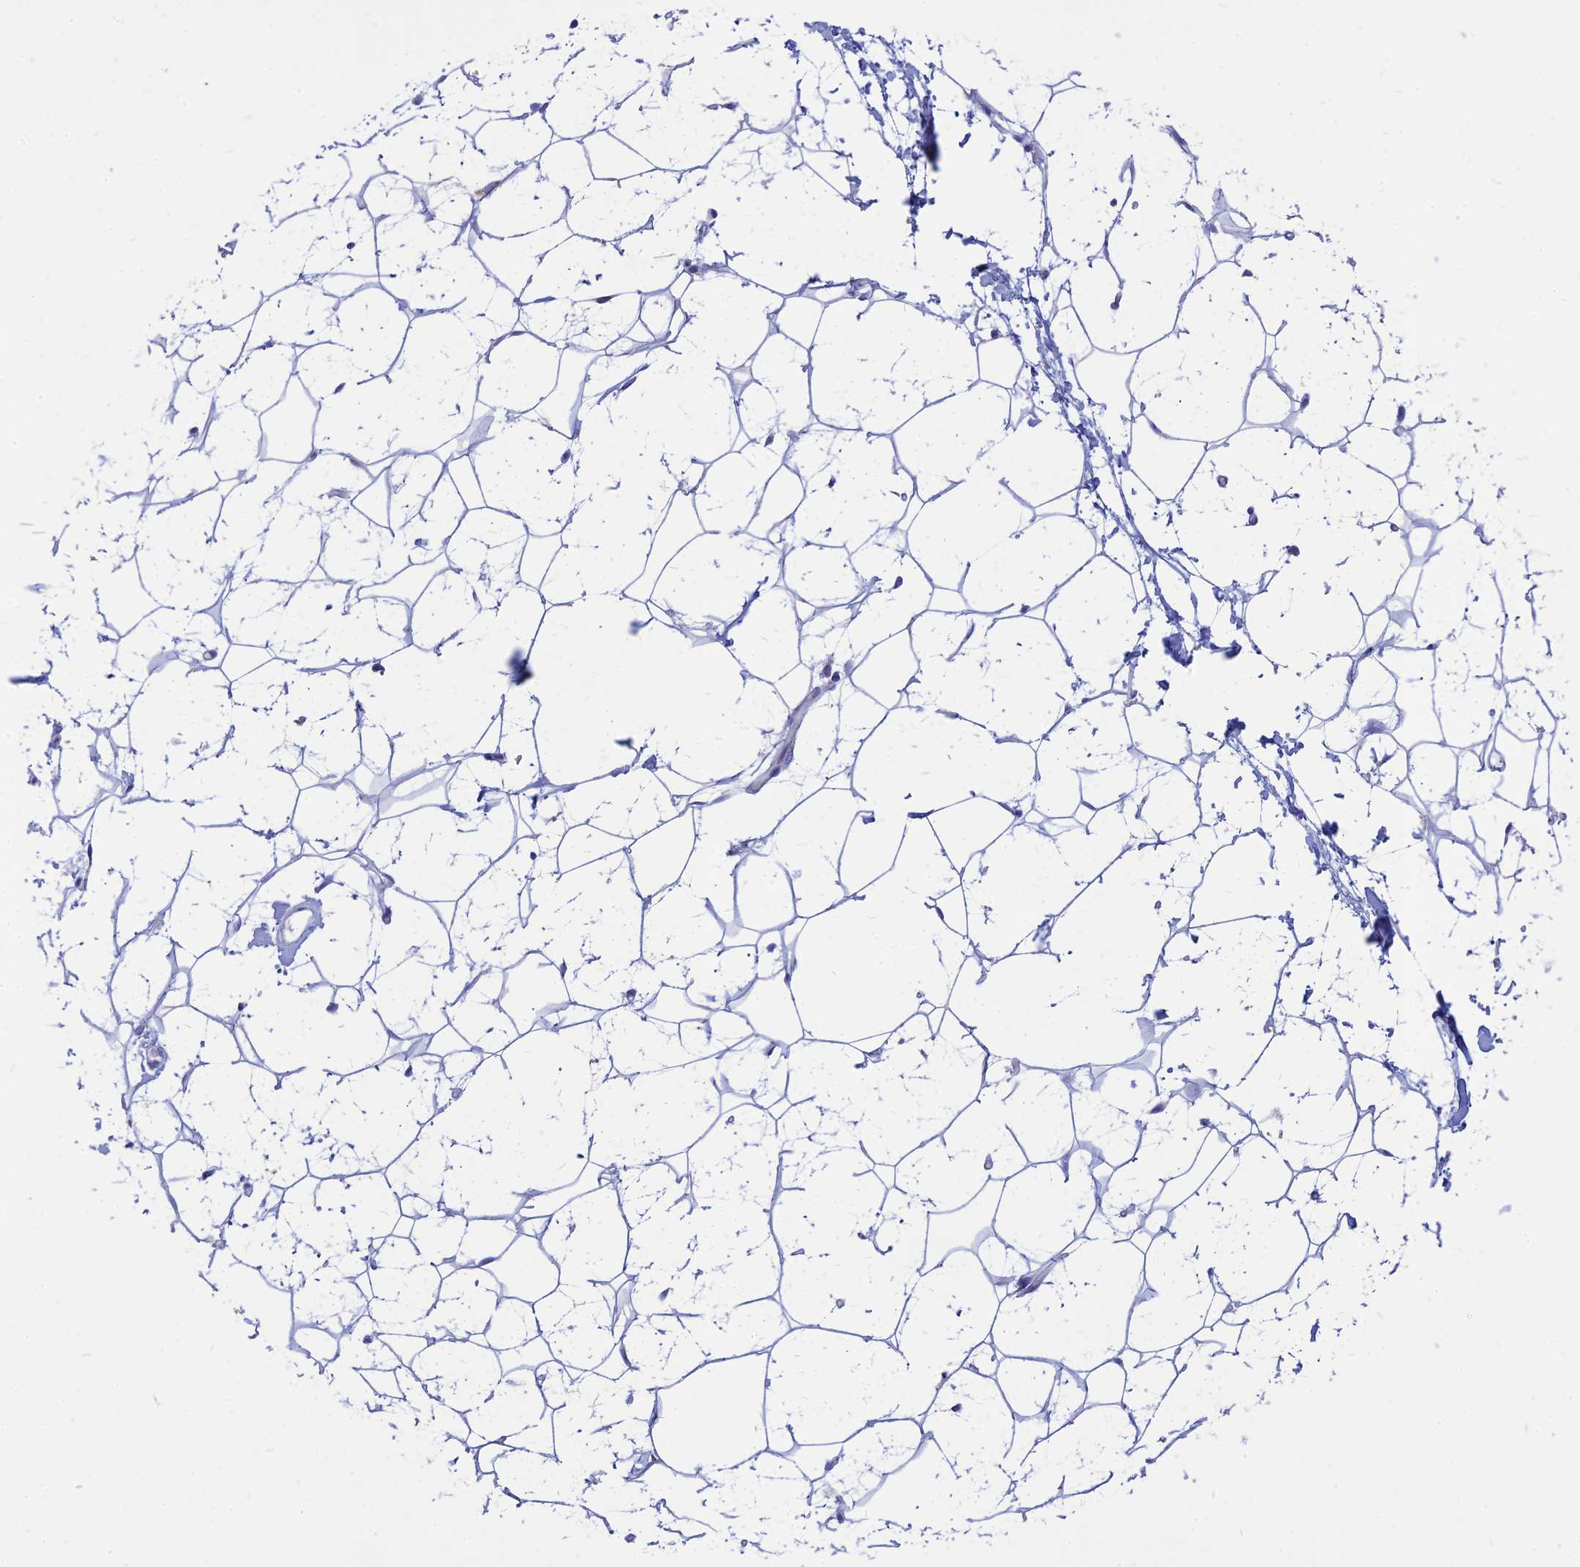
{"staining": {"intensity": "negative", "quantity": "none", "location": "none"}, "tissue": "adipose tissue", "cell_type": "Adipocytes", "image_type": "normal", "snomed": [{"axis": "morphology", "description": "Normal tissue, NOS"}, {"axis": "topography", "description": "Breast"}], "caption": "Immunohistochemical staining of unremarkable human adipose tissue reveals no significant expression in adipocytes. The staining was performed using DAB to visualize the protein expression in brown, while the nuclei were stained in blue with hematoxylin (Magnification: 20x).", "gene": "PACC1", "patient": {"sex": "female", "age": 26}}